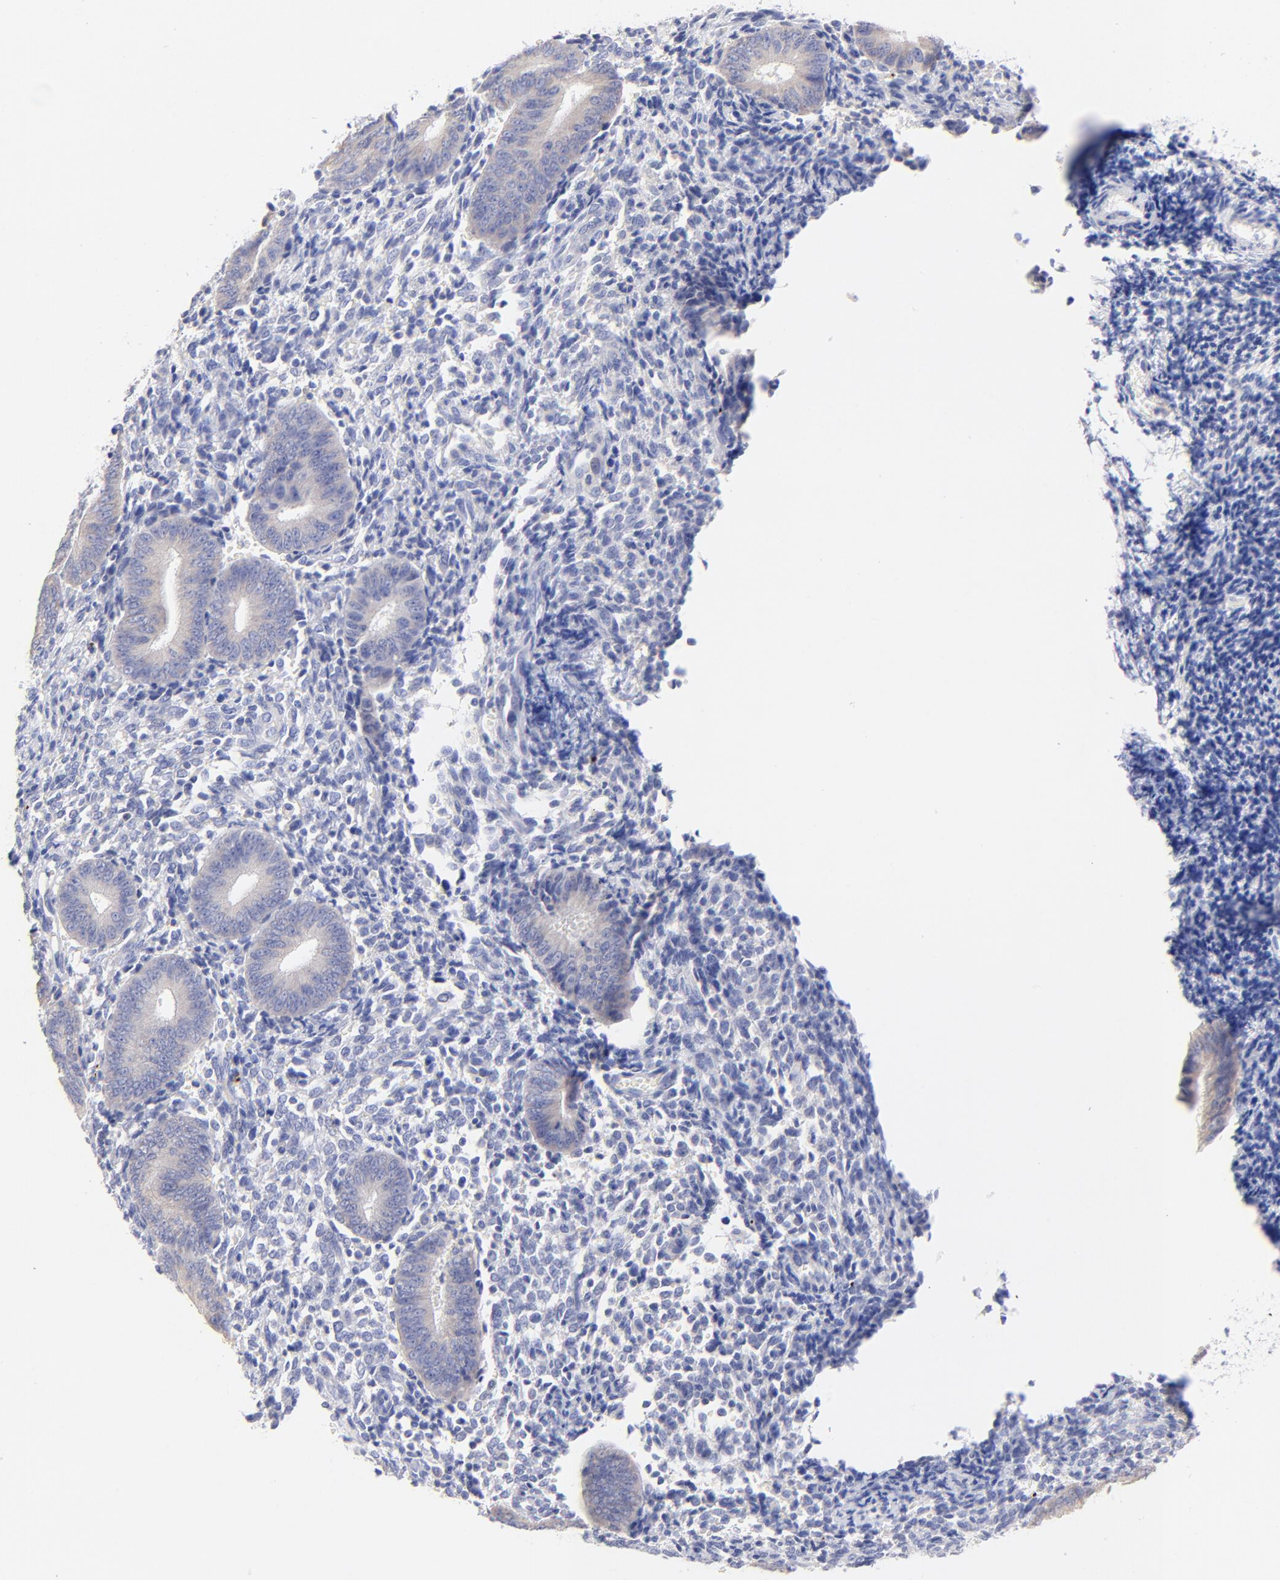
{"staining": {"intensity": "negative", "quantity": "none", "location": "none"}, "tissue": "endometrium", "cell_type": "Cells in endometrial stroma", "image_type": "normal", "snomed": [{"axis": "morphology", "description": "Normal tissue, NOS"}, {"axis": "topography", "description": "Uterus"}, {"axis": "topography", "description": "Endometrium"}], "caption": "Cells in endometrial stroma show no significant protein positivity in unremarkable endometrium. Nuclei are stained in blue.", "gene": "EBP", "patient": {"sex": "female", "age": 33}}